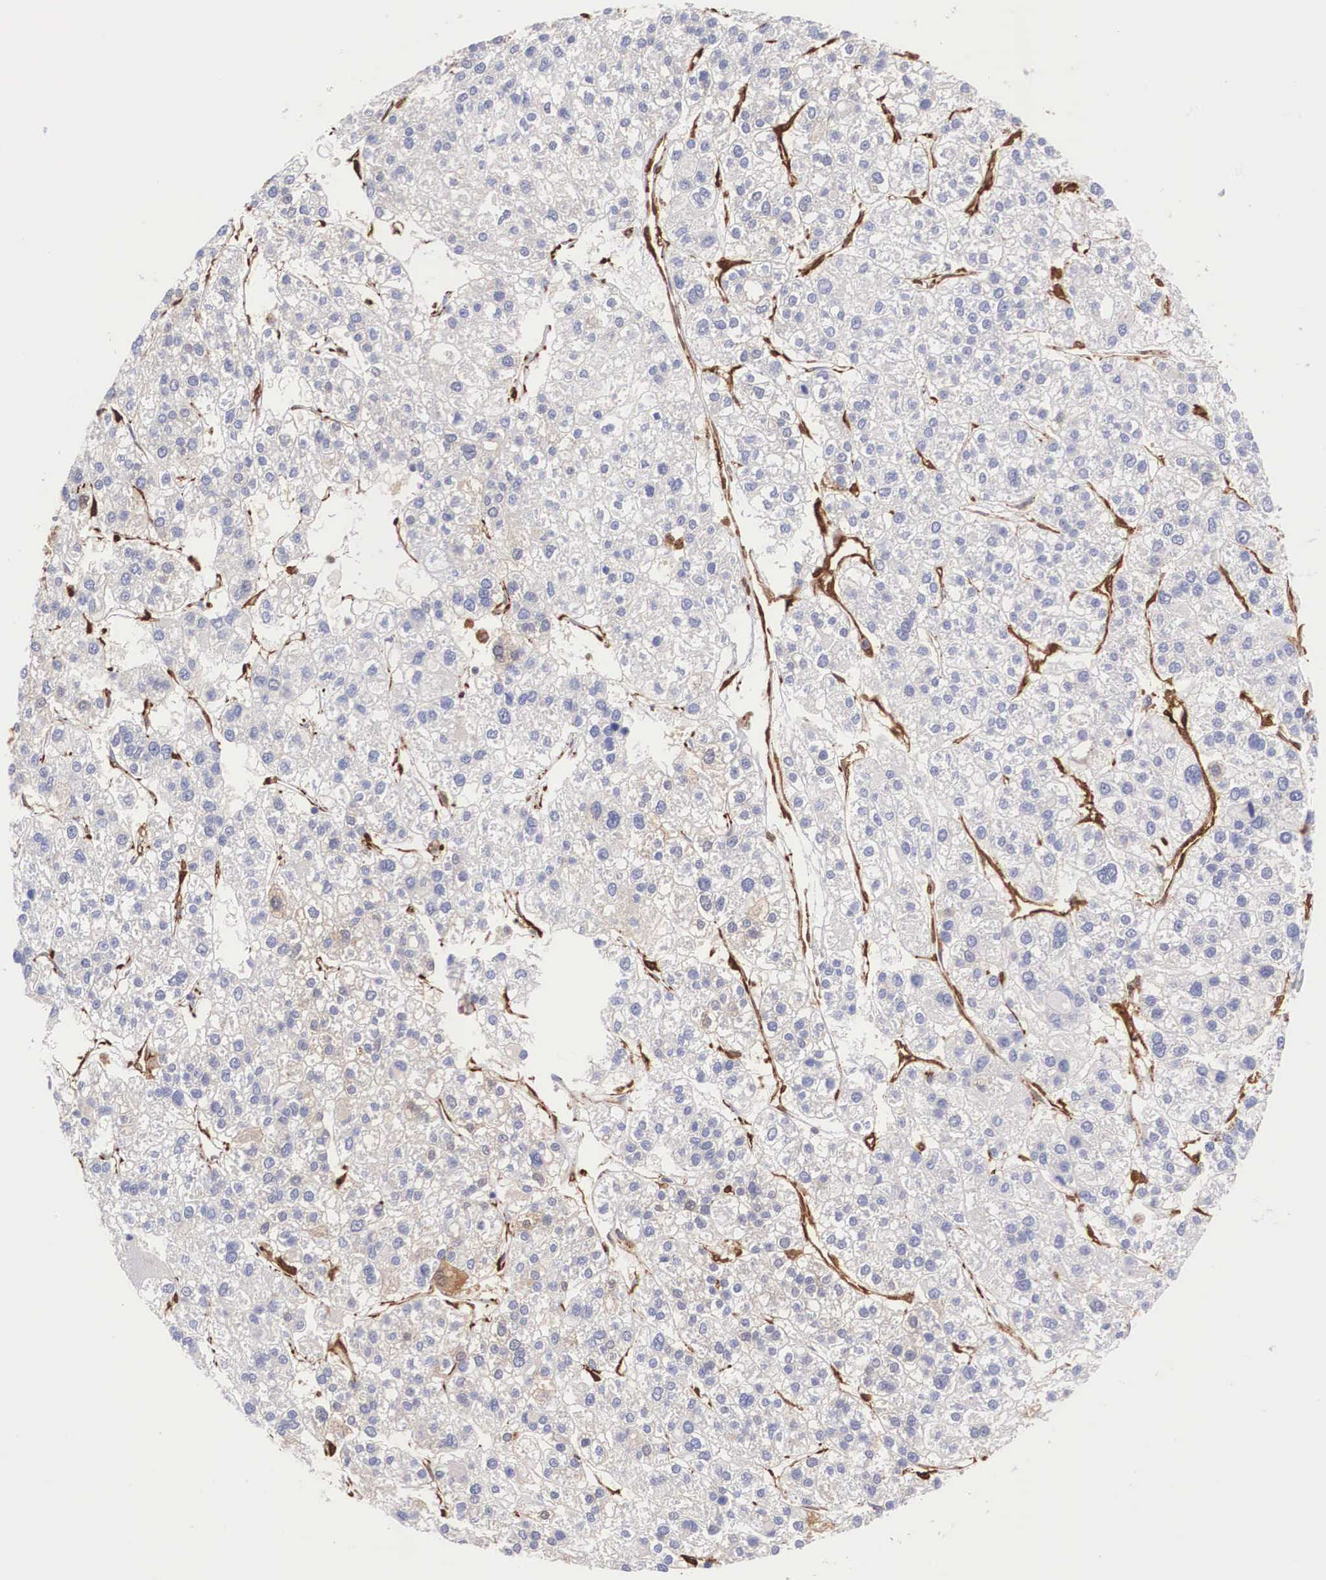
{"staining": {"intensity": "negative", "quantity": "none", "location": "none"}, "tissue": "liver cancer", "cell_type": "Tumor cells", "image_type": "cancer", "snomed": [{"axis": "morphology", "description": "Carcinoma, Hepatocellular, NOS"}, {"axis": "topography", "description": "Liver"}], "caption": "Immunohistochemistry micrograph of neoplastic tissue: human liver hepatocellular carcinoma stained with DAB demonstrates no significant protein staining in tumor cells. (Stains: DAB IHC with hematoxylin counter stain, Microscopy: brightfield microscopy at high magnification).", "gene": "LGALS1", "patient": {"sex": "female", "age": 85}}